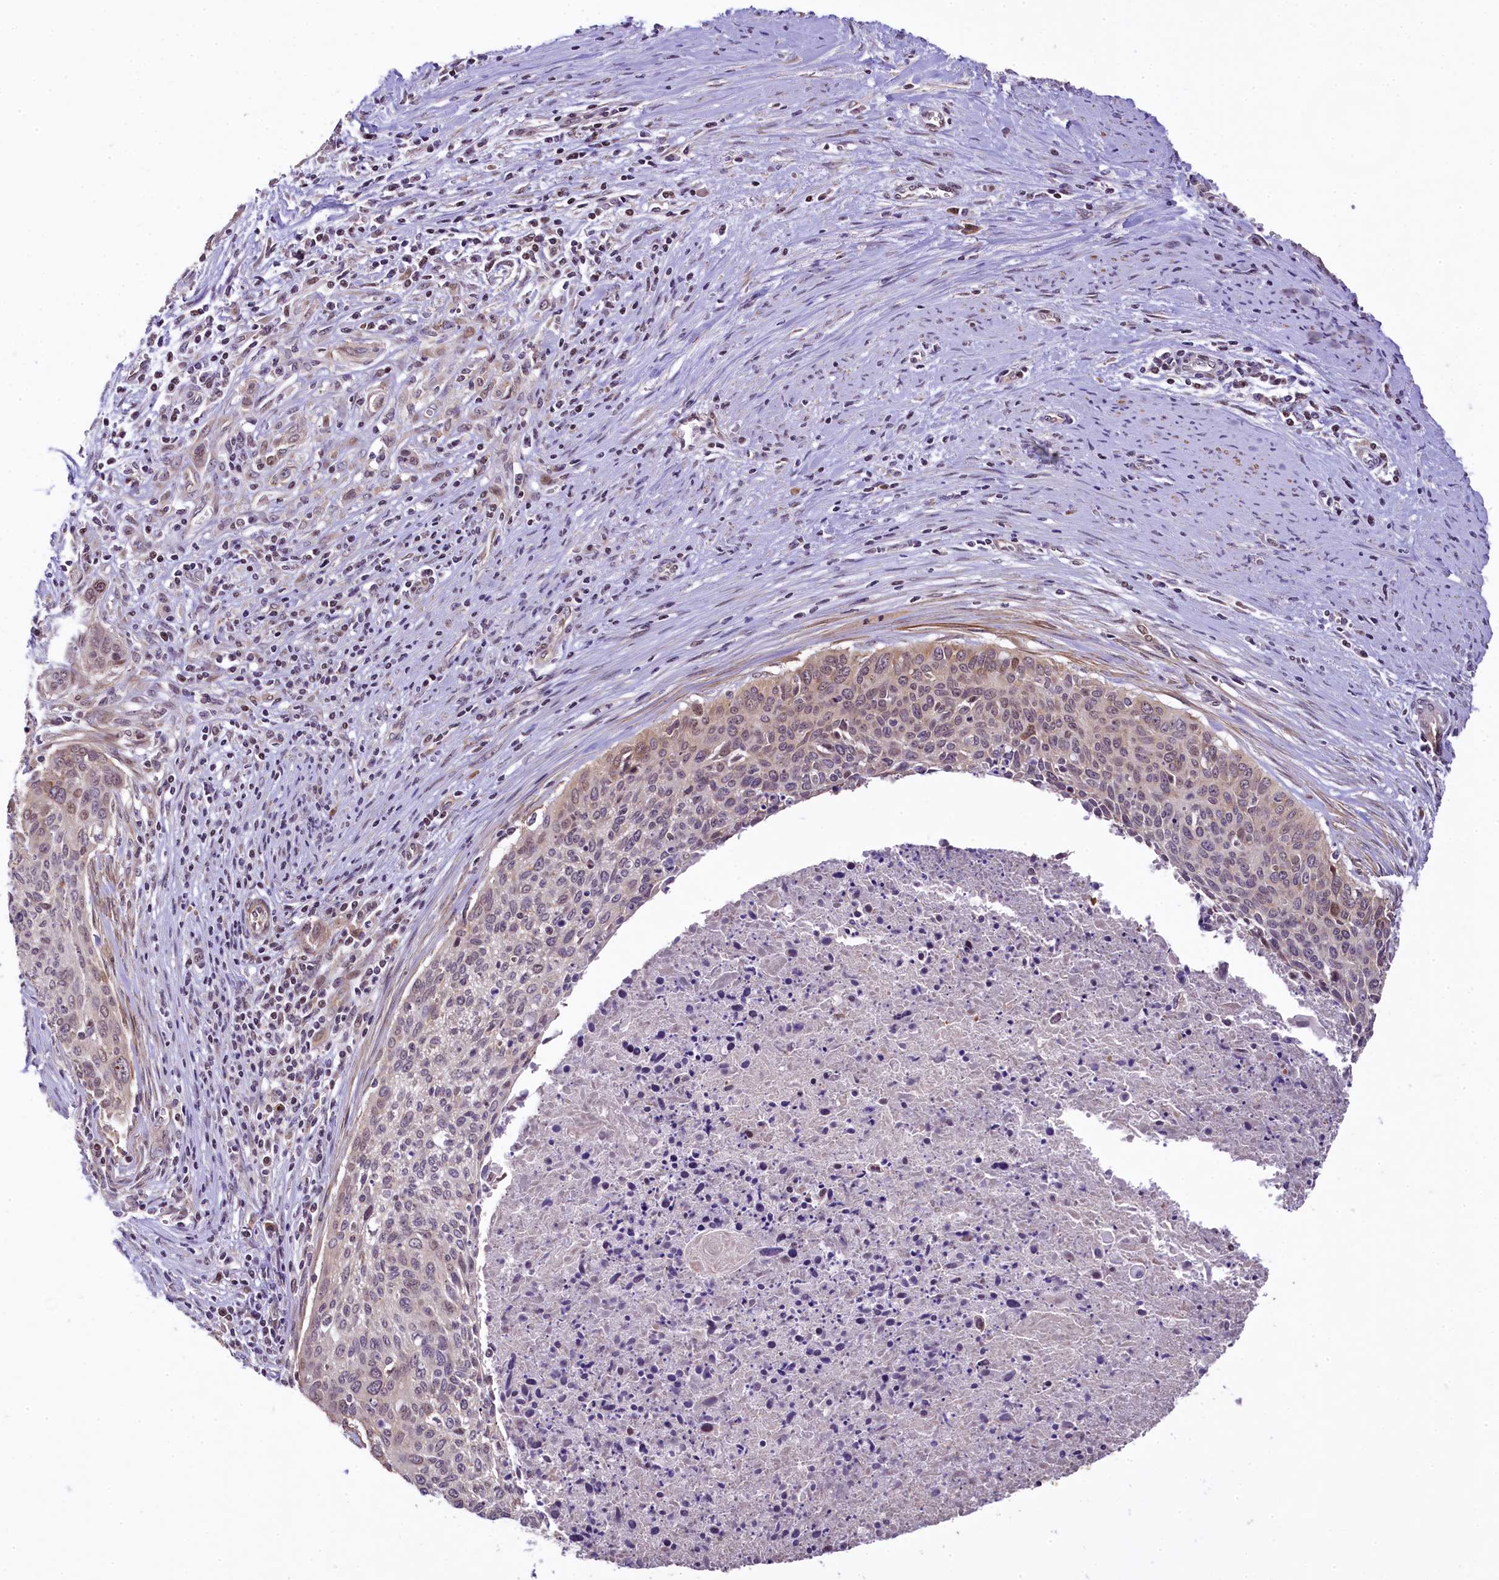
{"staining": {"intensity": "weak", "quantity": "<25%", "location": "cytoplasmic/membranous,nuclear"}, "tissue": "cervical cancer", "cell_type": "Tumor cells", "image_type": "cancer", "snomed": [{"axis": "morphology", "description": "Squamous cell carcinoma, NOS"}, {"axis": "topography", "description": "Cervix"}], "caption": "IHC of cervical squamous cell carcinoma reveals no expression in tumor cells. The staining was performed using DAB to visualize the protein expression in brown, while the nuclei were stained in blue with hematoxylin (Magnification: 20x).", "gene": "RBBP8", "patient": {"sex": "female", "age": 55}}